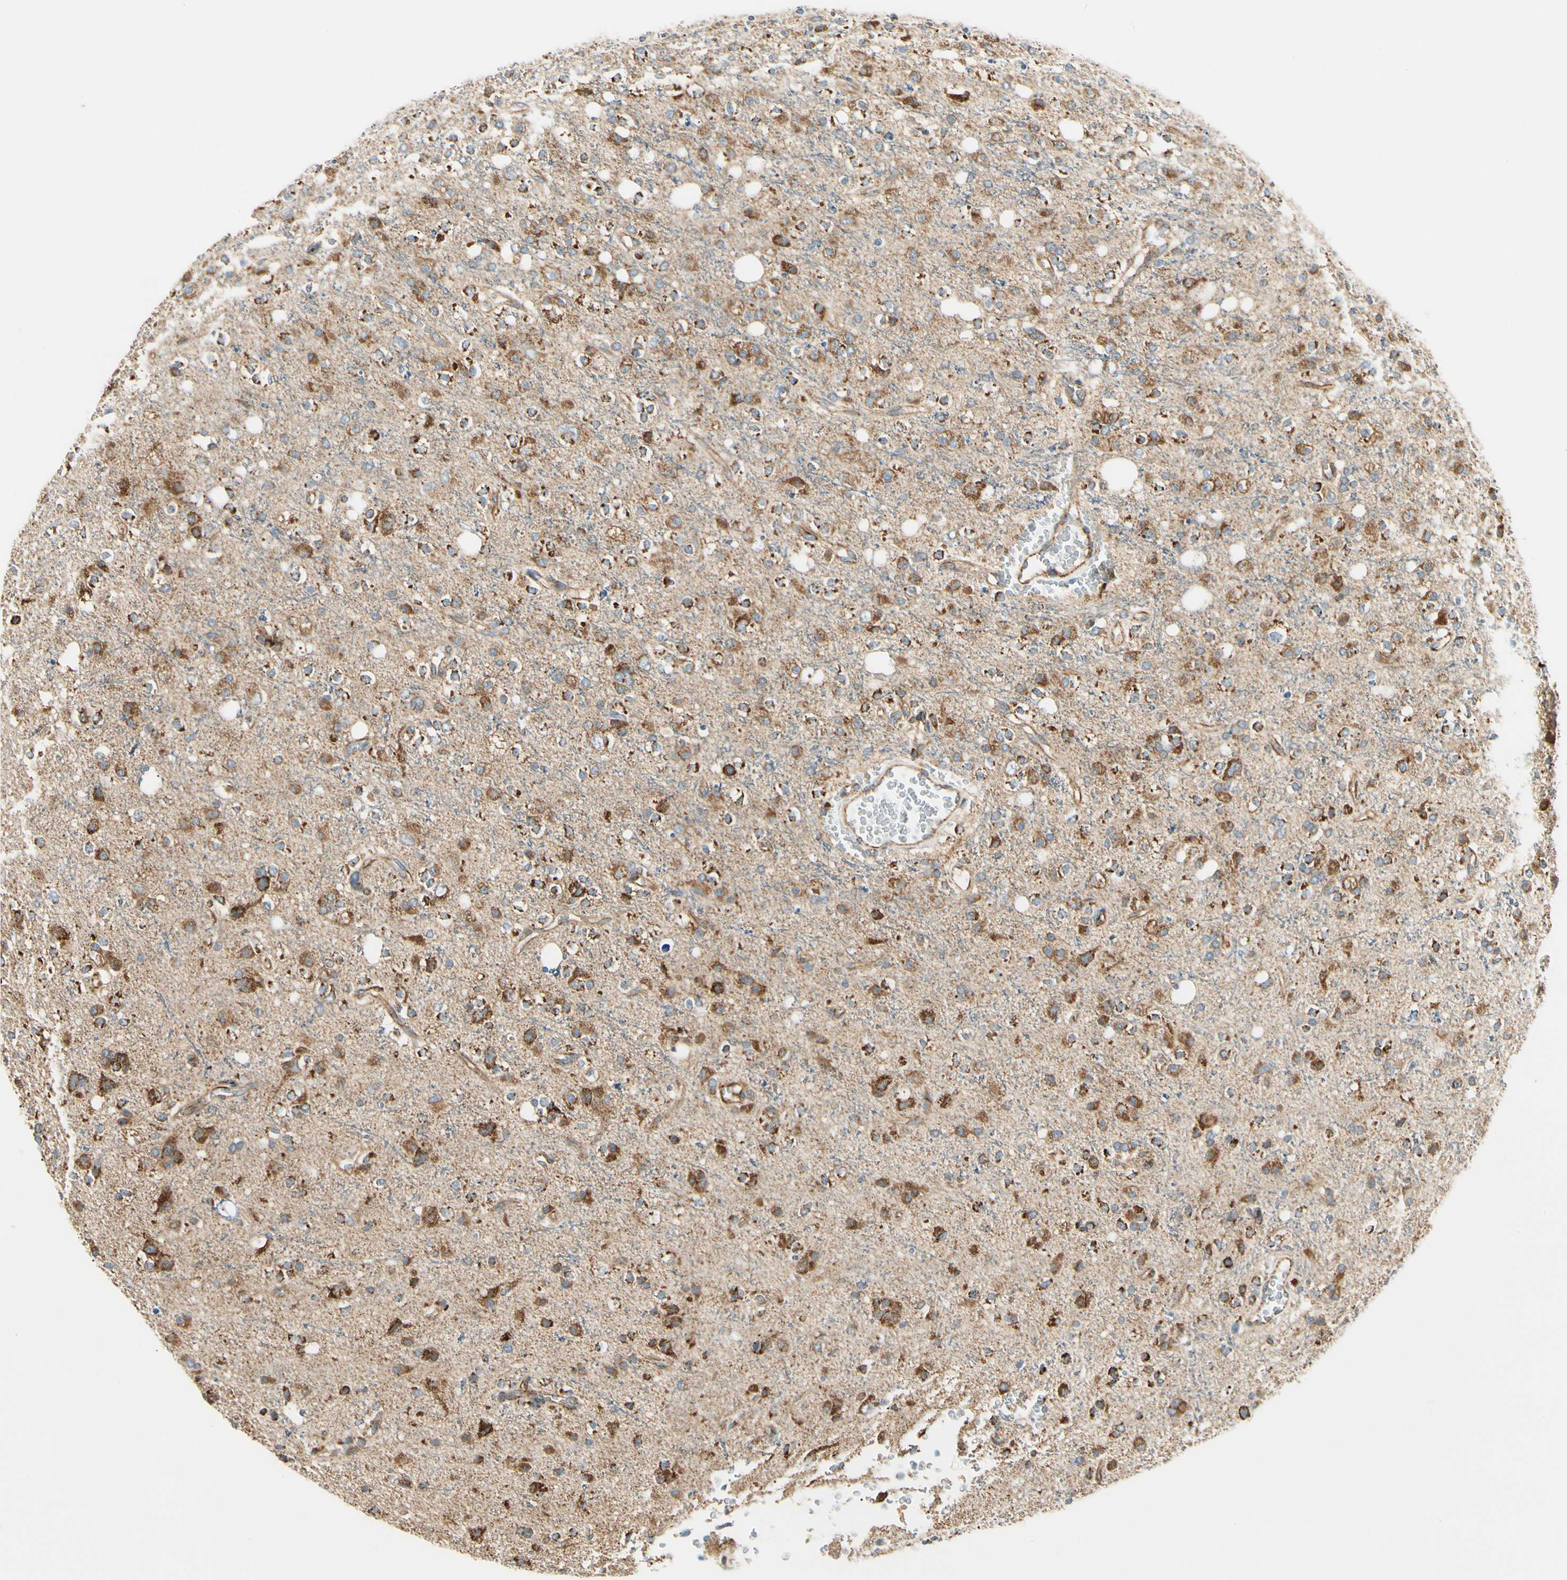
{"staining": {"intensity": "moderate", "quantity": ">75%", "location": "cytoplasmic/membranous"}, "tissue": "glioma", "cell_type": "Tumor cells", "image_type": "cancer", "snomed": [{"axis": "morphology", "description": "Glioma, malignant, High grade"}, {"axis": "topography", "description": "Brain"}], "caption": "Immunohistochemistry (IHC) of malignant glioma (high-grade) shows medium levels of moderate cytoplasmic/membranous positivity in about >75% of tumor cells. (Brightfield microscopy of DAB IHC at high magnification).", "gene": "TBC1D10A", "patient": {"sex": "male", "age": 47}}